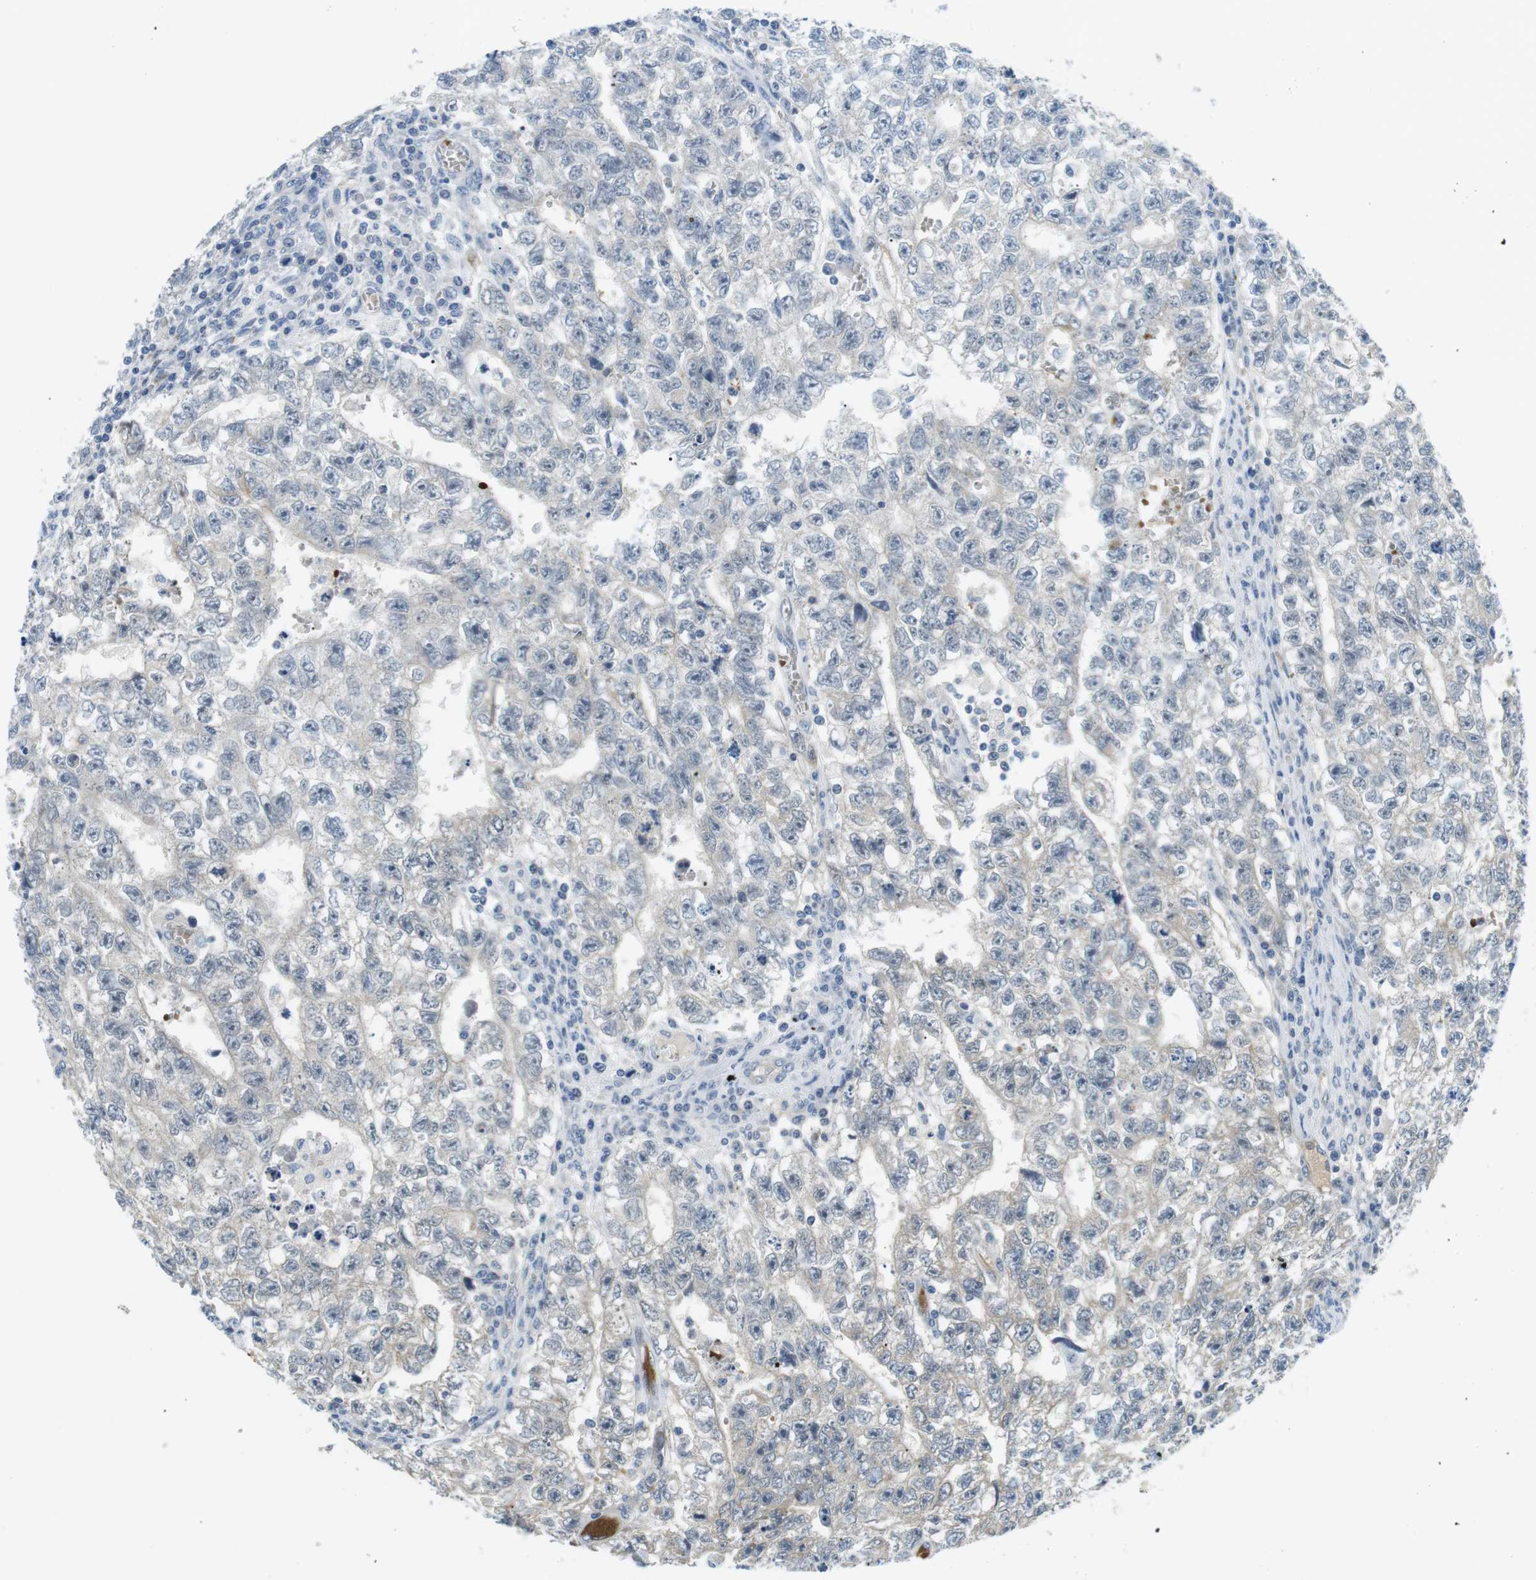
{"staining": {"intensity": "negative", "quantity": "none", "location": "none"}, "tissue": "testis cancer", "cell_type": "Tumor cells", "image_type": "cancer", "snomed": [{"axis": "morphology", "description": "Seminoma, NOS"}, {"axis": "morphology", "description": "Carcinoma, Embryonal, NOS"}, {"axis": "topography", "description": "Testis"}], "caption": "Testis seminoma was stained to show a protein in brown. There is no significant expression in tumor cells.", "gene": "WSCD1", "patient": {"sex": "male", "age": 38}}